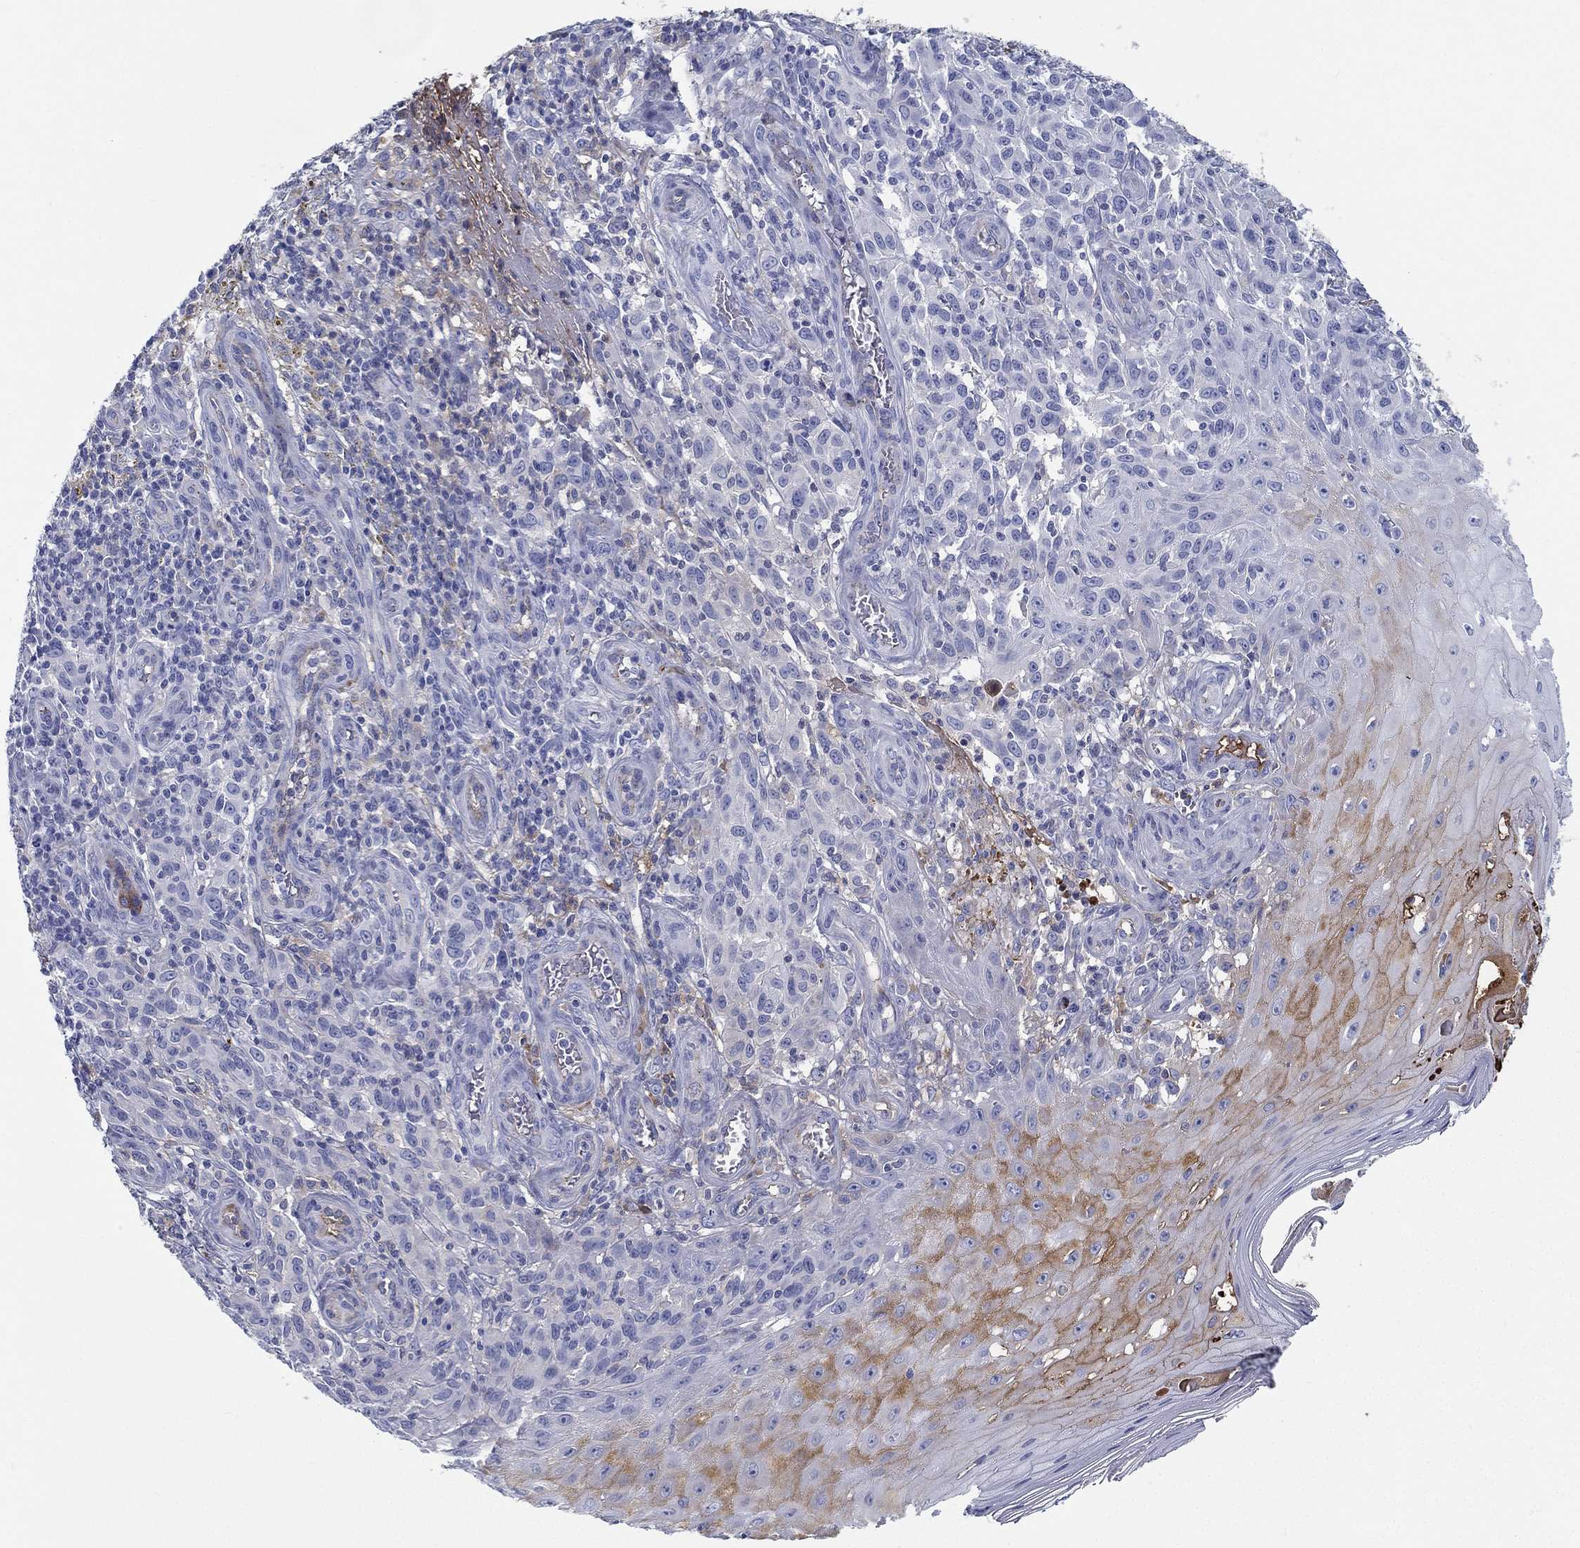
{"staining": {"intensity": "negative", "quantity": "none", "location": "none"}, "tissue": "melanoma", "cell_type": "Tumor cells", "image_type": "cancer", "snomed": [{"axis": "morphology", "description": "Malignant melanoma, NOS"}, {"axis": "topography", "description": "Skin"}], "caption": "Malignant melanoma stained for a protein using IHC reveals no expression tumor cells.", "gene": "IFNB1", "patient": {"sex": "female", "age": 53}}